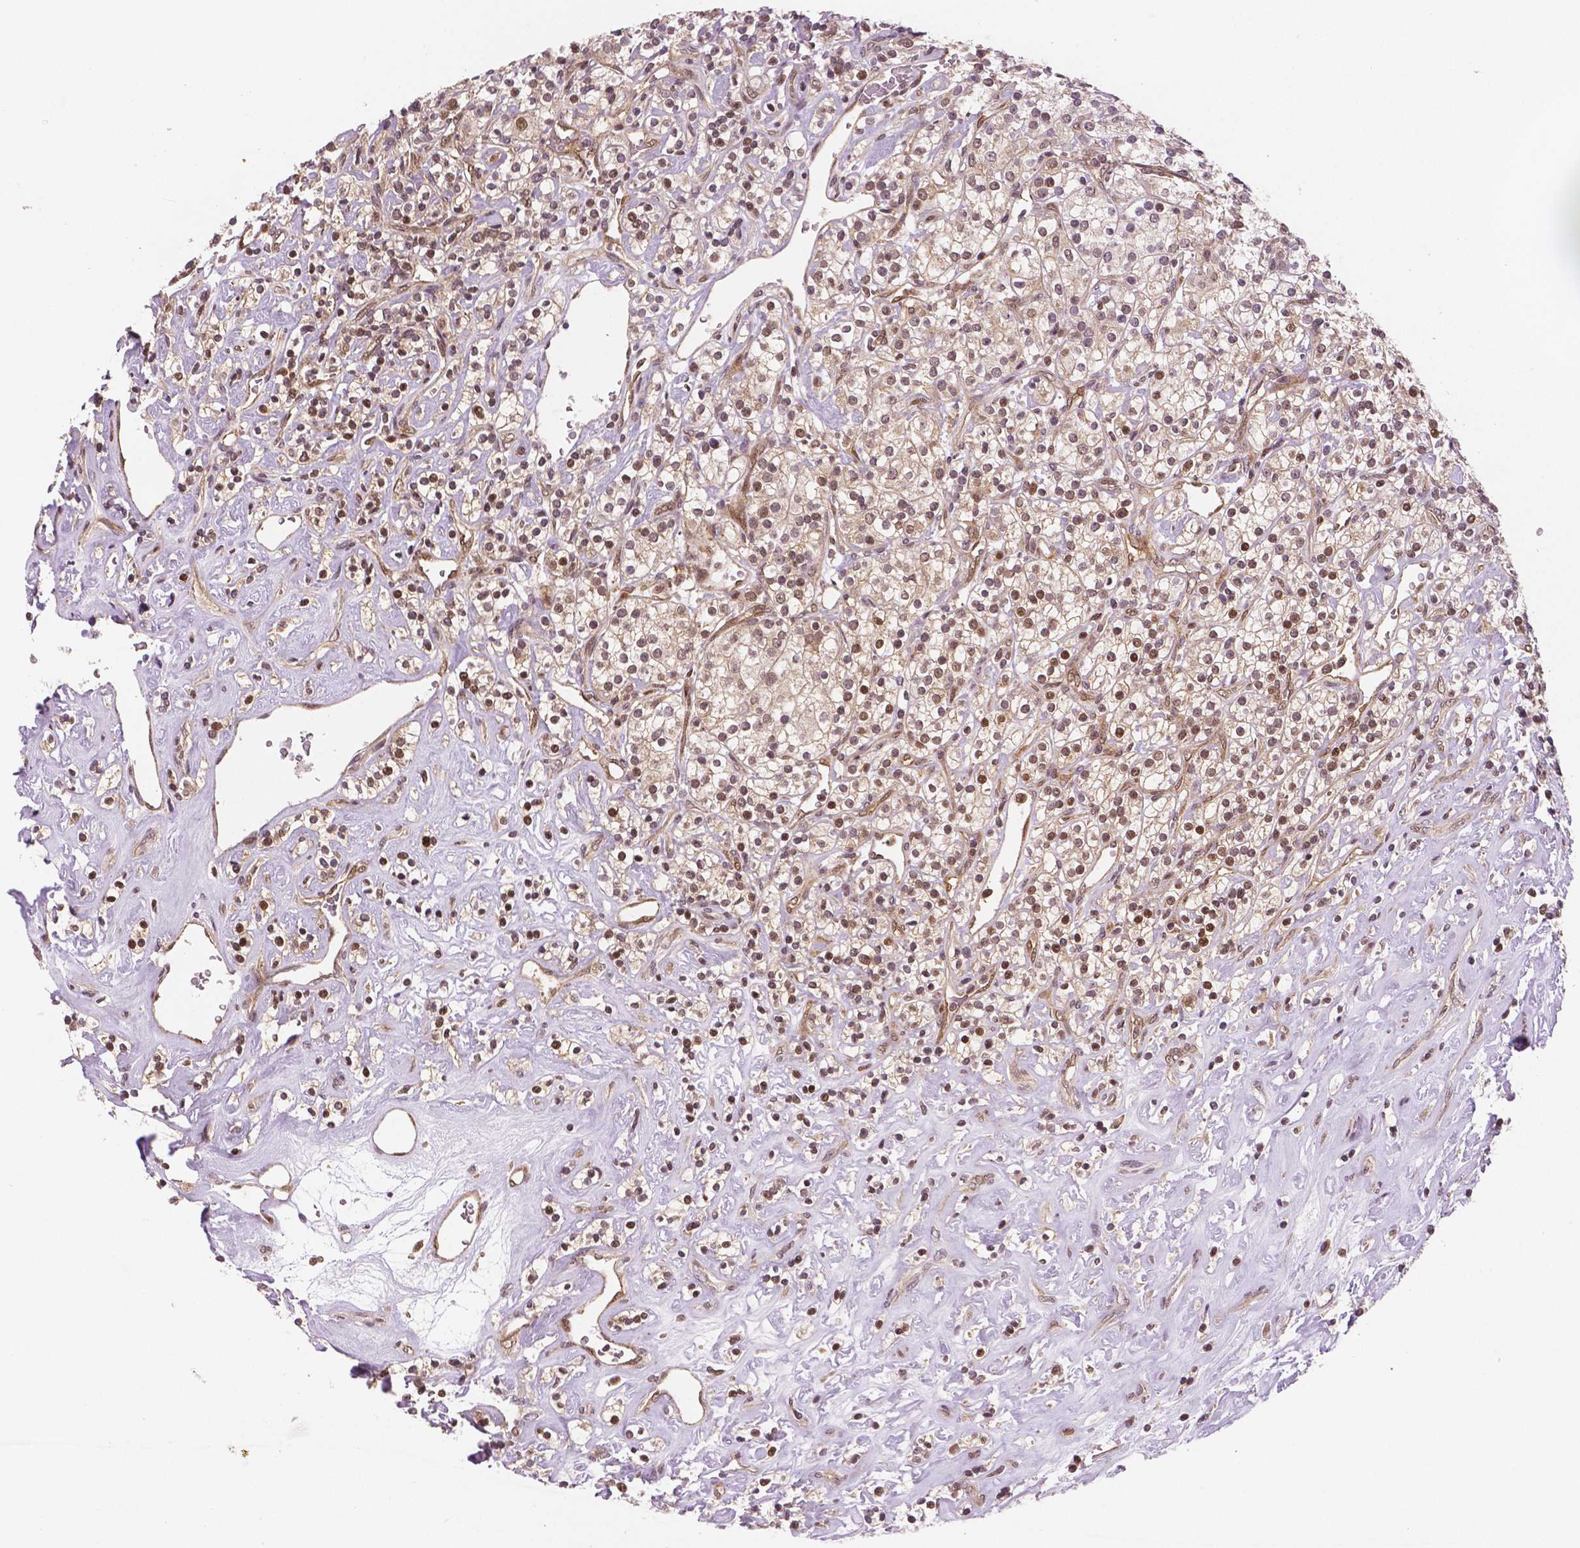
{"staining": {"intensity": "moderate", "quantity": ">75%", "location": "cytoplasmic/membranous,nuclear"}, "tissue": "renal cancer", "cell_type": "Tumor cells", "image_type": "cancer", "snomed": [{"axis": "morphology", "description": "Adenocarcinoma, NOS"}, {"axis": "topography", "description": "Kidney"}], "caption": "Immunohistochemical staining of human renal adenocarcinoma reveals medium levels of moderate cytoplasmic/membranous and nuclear protein positivity in approximately >75% of tumor cells. (DAB (3,3'-diaminobenzidine) IHC with brightfield microscopy, high magnification).", "gene": "STAT3", "patient": {"sex": "male", "age": 77}}